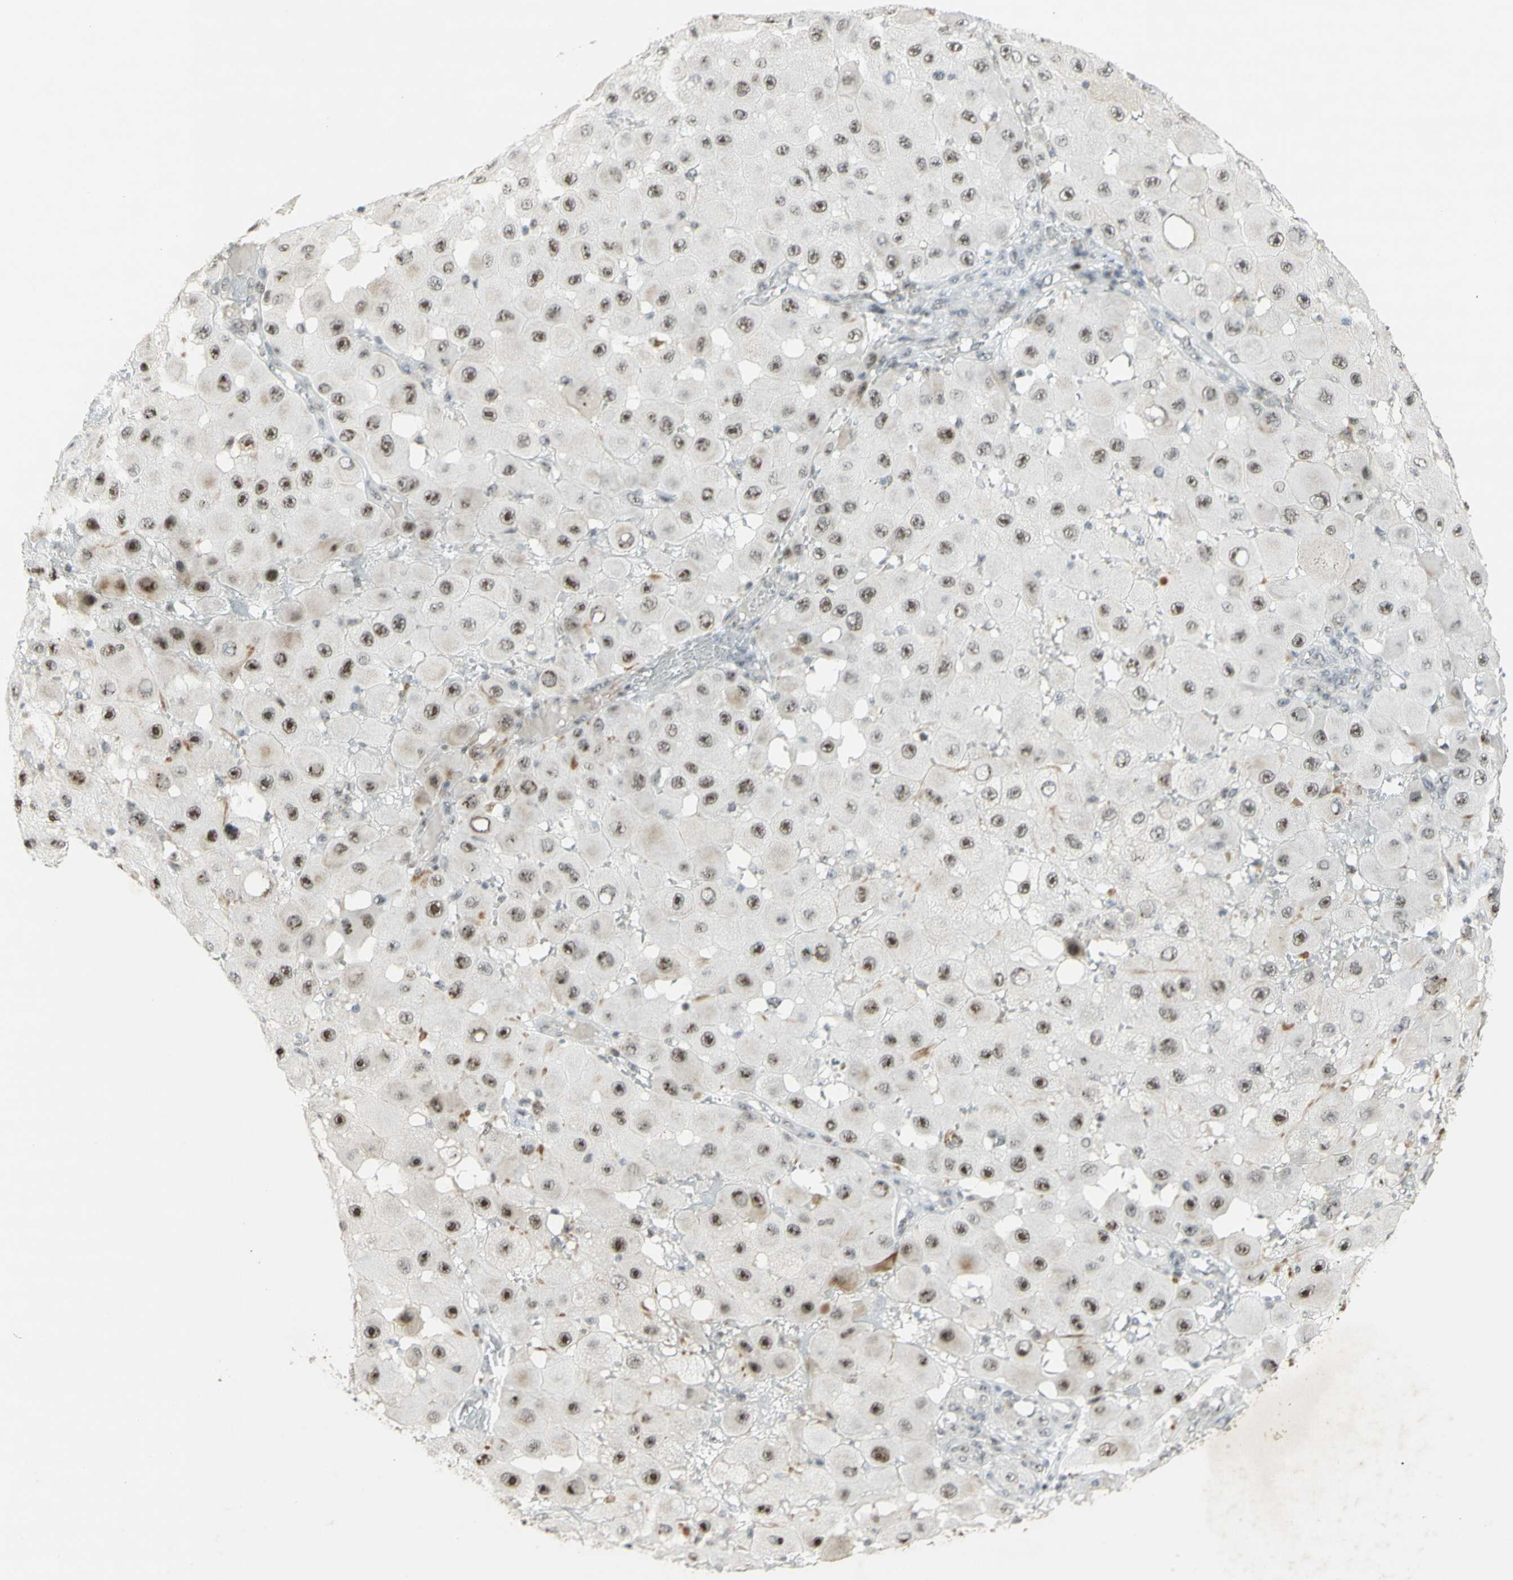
{"staining": {"intensity": "moderate", "quantity": ">75%", "location": "nuclear"}, "tissue": "melanoma", "cell_type": "Tumor cells", "image_type": "cancer", "snomed": [{"axis": "morphology", "description": "Malignant melanoma, NOS"}, {"axis": "topography", "description": "Skin"}], "caption": "Protein staining of malignant melanoma tissue shows moderate nuclear positivity in about >75% of tumor cells.", "gene": "IRF1", "patient": {"sex": "female", "age": 81}}